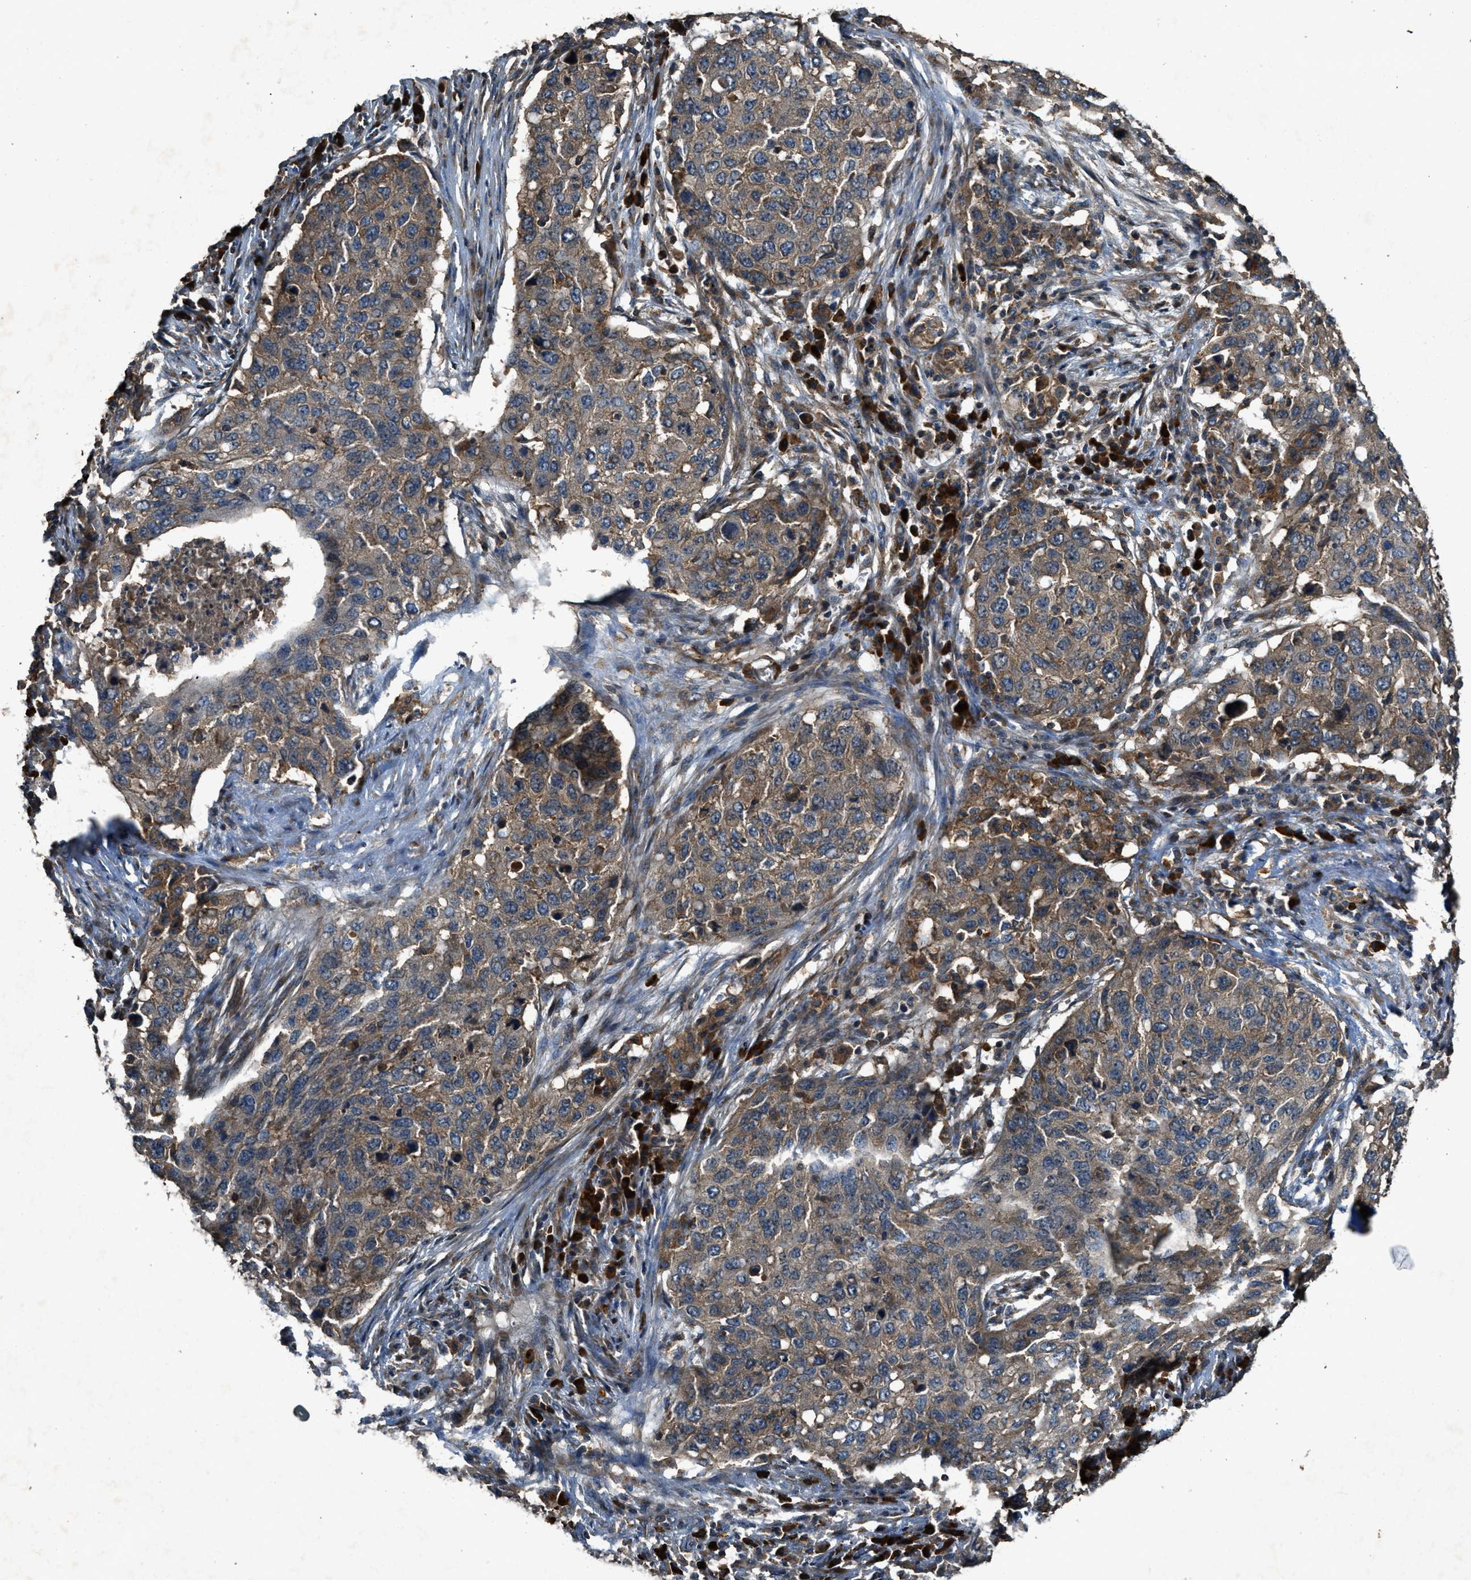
{"staining": {"intensity": "weak", "quantity": ">75%", "location": "cytoplasmic/membranous"}, "tissue": "lung cancer", "cell_type": "Tumor cells", "image_type": "cancer", "snomed": [{"axis": "morphology", "description": "Squamous cell carcinoma, NOS"}, {"axis": "topography", "description": "Lung"}], "caption": "Lung squamous cell carcinoma stained with DAB (3,3'-diaminobenzidine) immunohistochemistry (IHC) reveals low levels of weak cytoplasmic/membranous positivity in about >75% of tumor cells. (Brightfield microscopy of DAB IHC at high magnification).", "gene": "MAP3K8", "patient": {"sex": "female", "age": 63}}